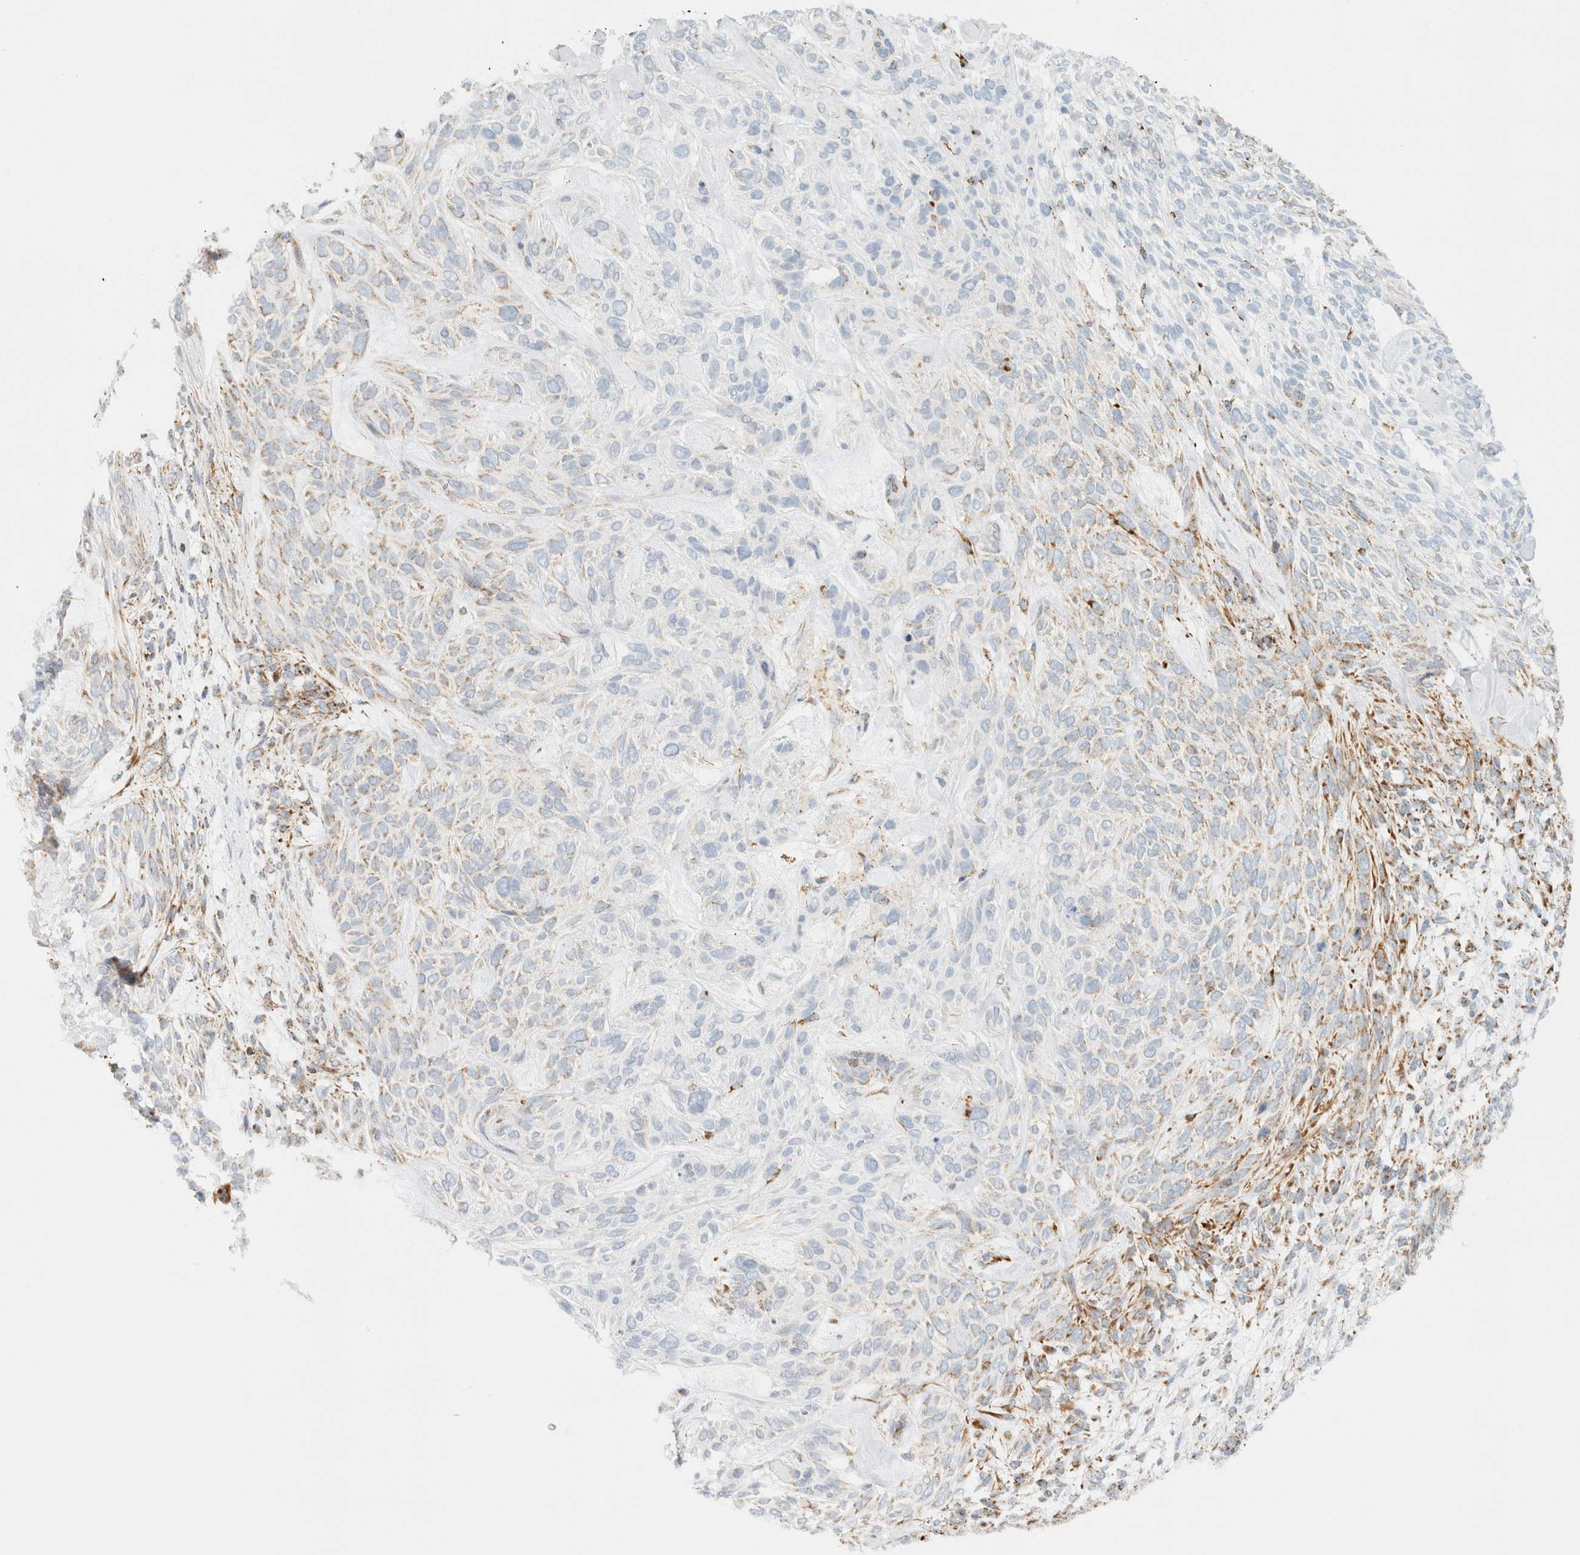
{"staining": {"intensity": "moderate", "quantity": "<25%", "location": "cytoplasmic/membranous"}, "tissue": "skin cancer", "cell_type": "Tumor cells", "image_type": "cancer", "snomed": [{"axis": "morphology", "description": "Basal cell carcinoma"}, {"axis": "topography", "description": "Skin"}], "caption": "An immunohistochemistry micrograph of tumor tissue is shown. Protein staining in brown shows moderate cytoplasmic/membranous positivity in skin cancer within tumor cells. (DAB (3,3'-diaminobenzidine) IHC, brown staining for protein, blue staining for nuclei).", "gene": "KIFAP3", "patient": {"sex": "male", "age": 55}}